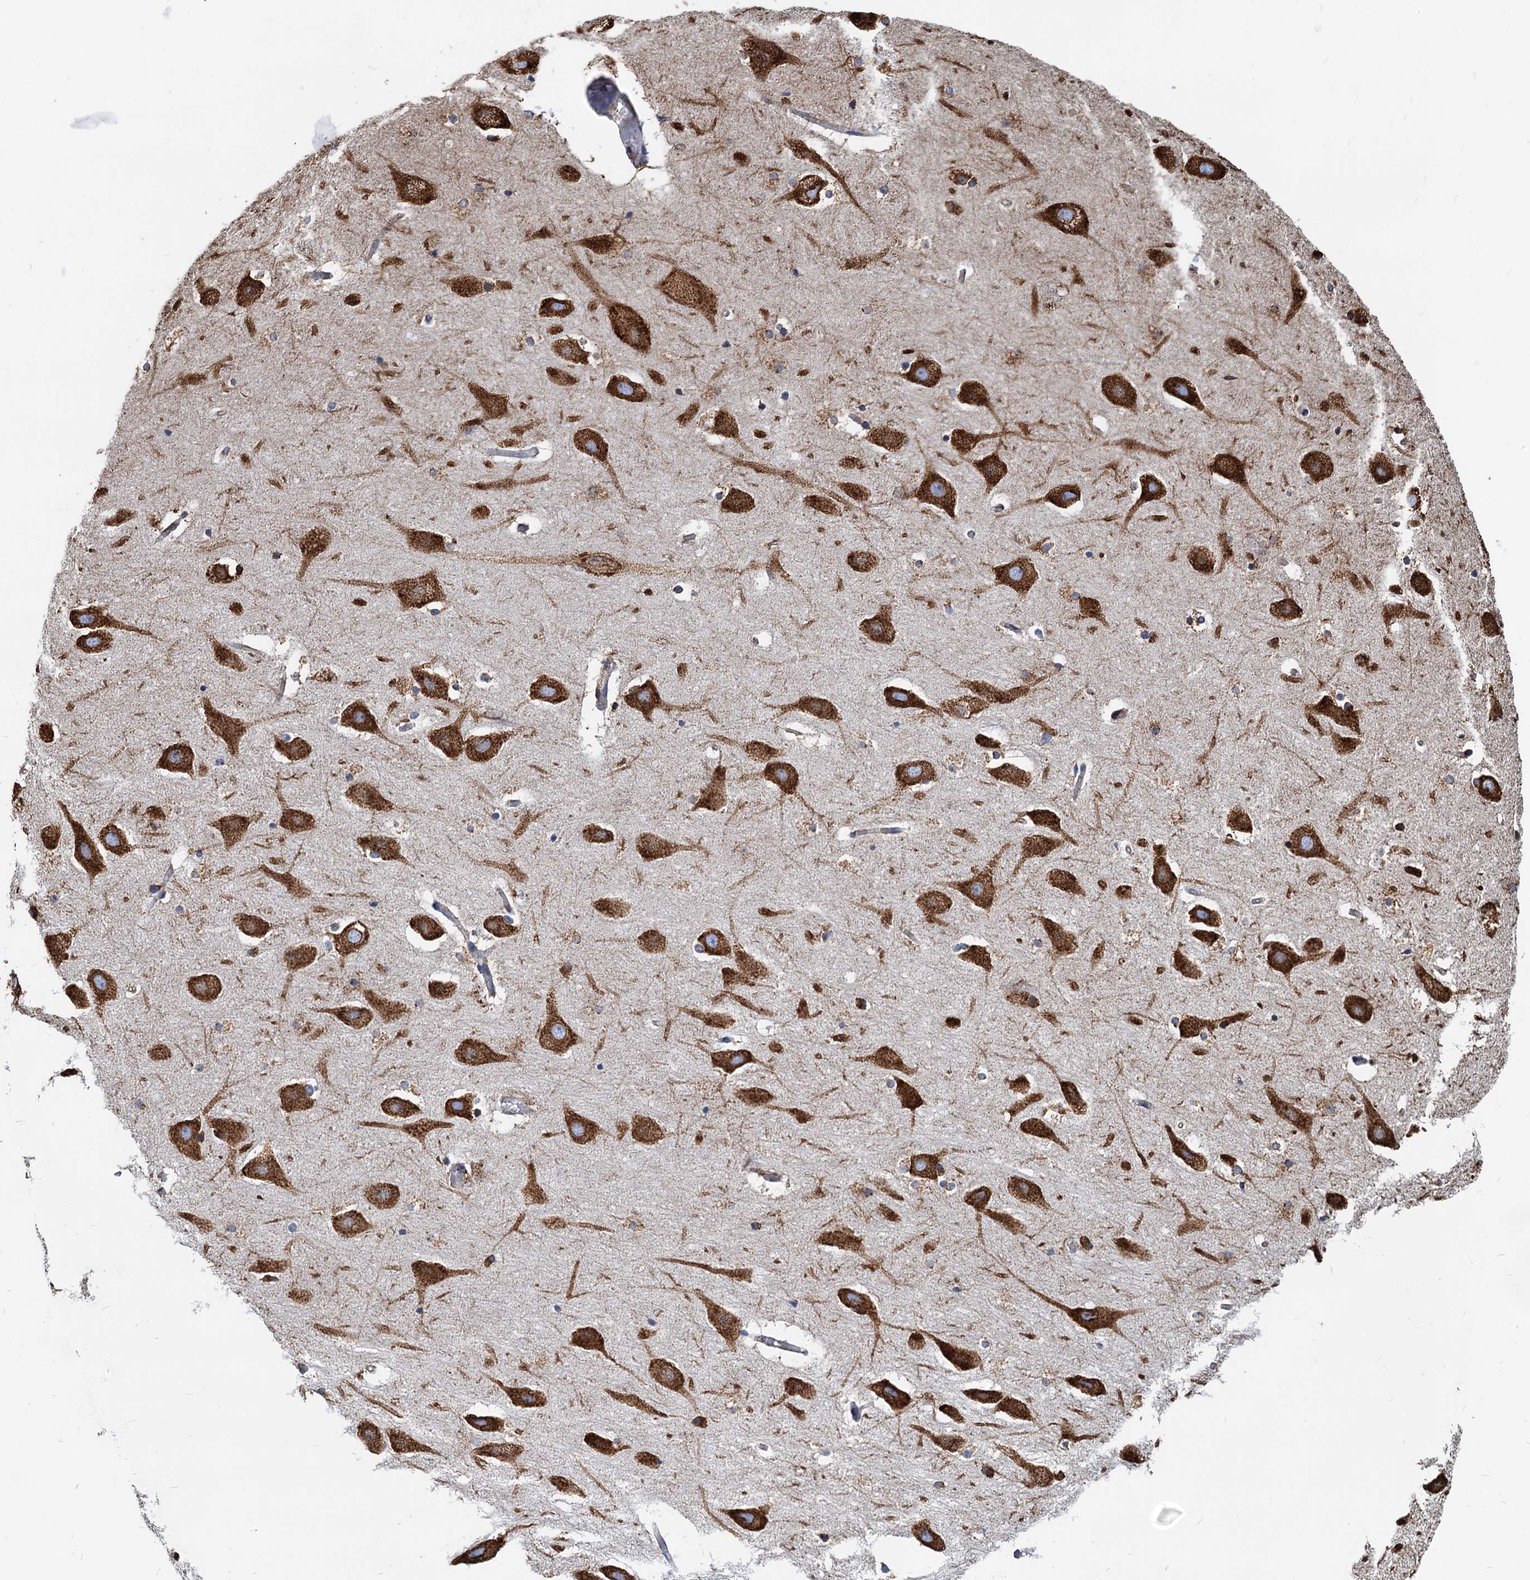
{"staining": {"intensity": "weak", "quantity": "<25%", "location": "cytoplasmic/membranous"}, "tissue": "hippocampus", "cell_type": "Glial cells", "image_type": "normal", "snomed": [{"axis": "morphology", "description": "Normal tissue, NOS"}, {"axis": "topography", "description": "Hippocampus"}], "caption": "Immunohistochemistry (IHC) of normal human hippocampus displays no expression in glial cells. (Brightfield microscopy of DAB immunohistochemistry (IHC) at high magnification).", "gene": "HSPA5", "patient": {"sex": "female", "age": 52}}